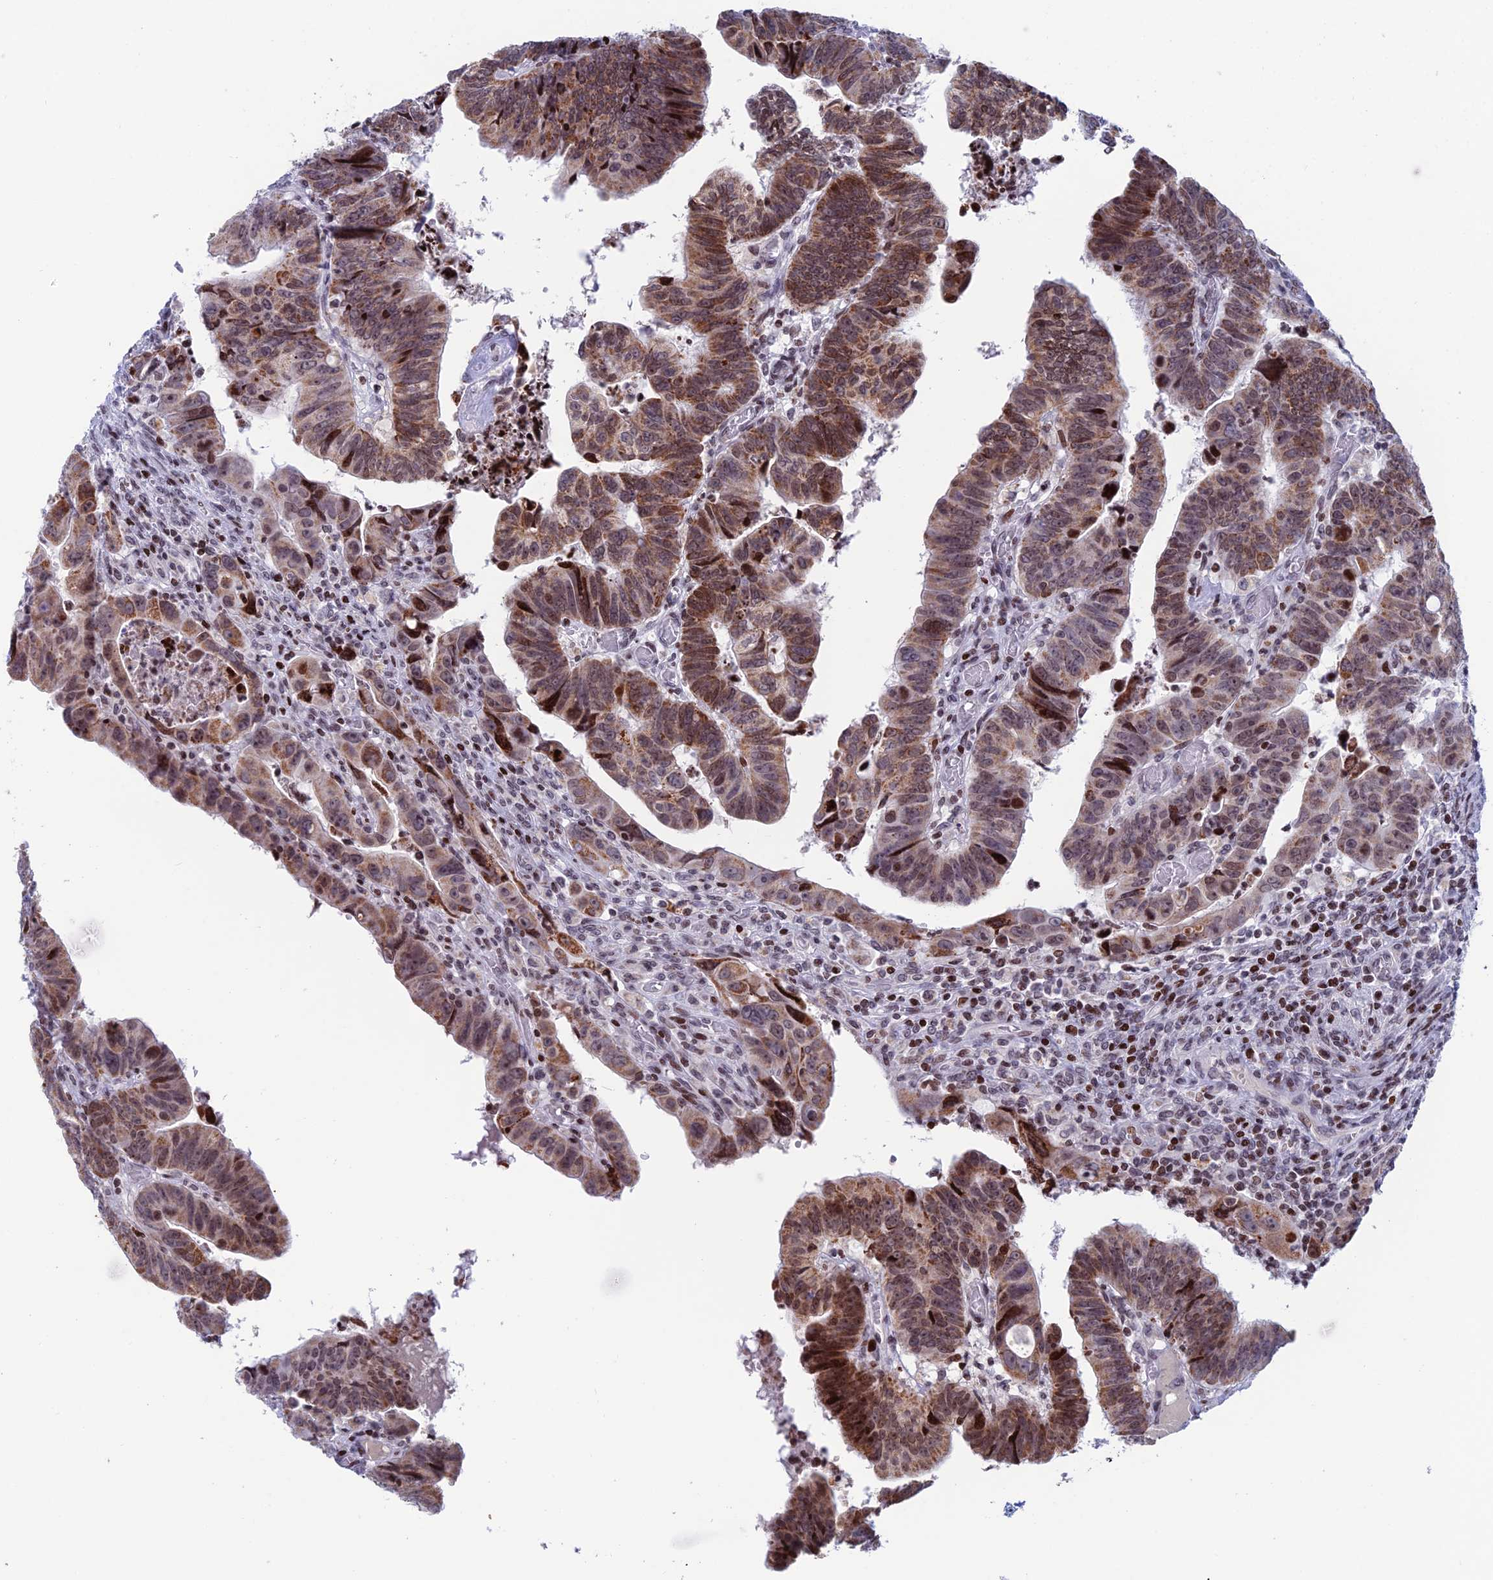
{"staining": {"intensity": "moderate", "quantity": ">75%", "location": "cytoplasmic/membranous,nuclear"}, "tissue": "colorectal cancer", "cell_type": "Tumor cells", "image_type": "cancer", "snomed": [{"axis": "morphology", "description": "Normal tissue, NOS"}, {"axis": "morphology", "description": "Adenocarcinoma, NOS"}, {"axis": "topography", "description": "Rectum"}], "caption": "Immunohistochemical staining of human colorectal cancer shows moderate cytoplasmic/membranous and nuclear protein staining in approximately >75% of tumor cells.", "gene": "AFF3", "patient": {"sex": "female", "age": 65}}